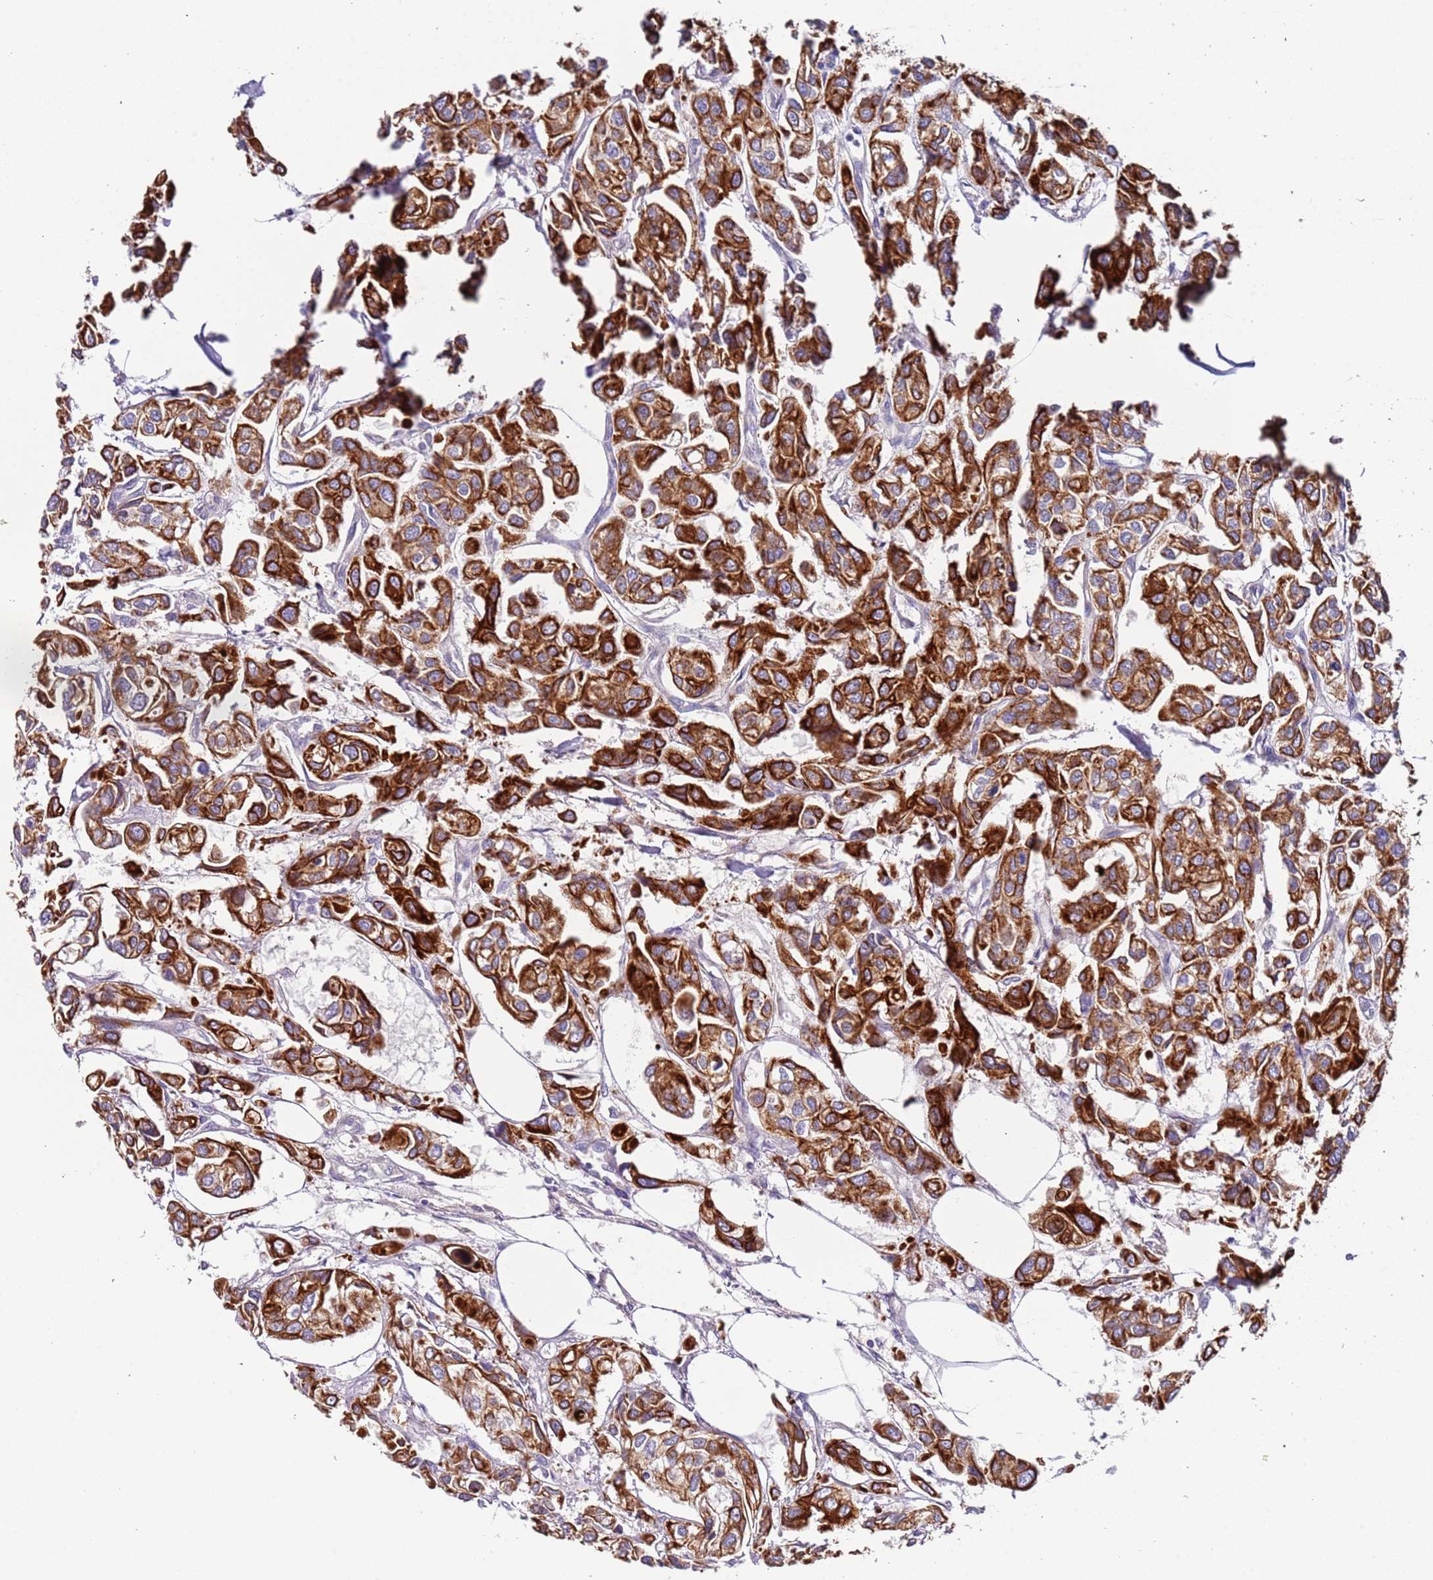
{"staining": {"intensity": "strong", "quantity": ">75%", "location": "cytoplasmic/membranous"}, "tissue": "urothelial cancer", "cell_type": "Tumor cells", "image_type": "cancer", "snomed": [{"axis": "morphology", "description": "Urothelial carcinoma, High grade"}, {"axis": "topography", "description": "Urinary bladder"}], "caption": "Urothelial cancer stained for a protein exhibits strong cytoplasmic/membranous positivity in tumor cells. Nuclei are stained in blue.", "gene": "LAMB4", "patient": {"sex": "male", "age": 67}}